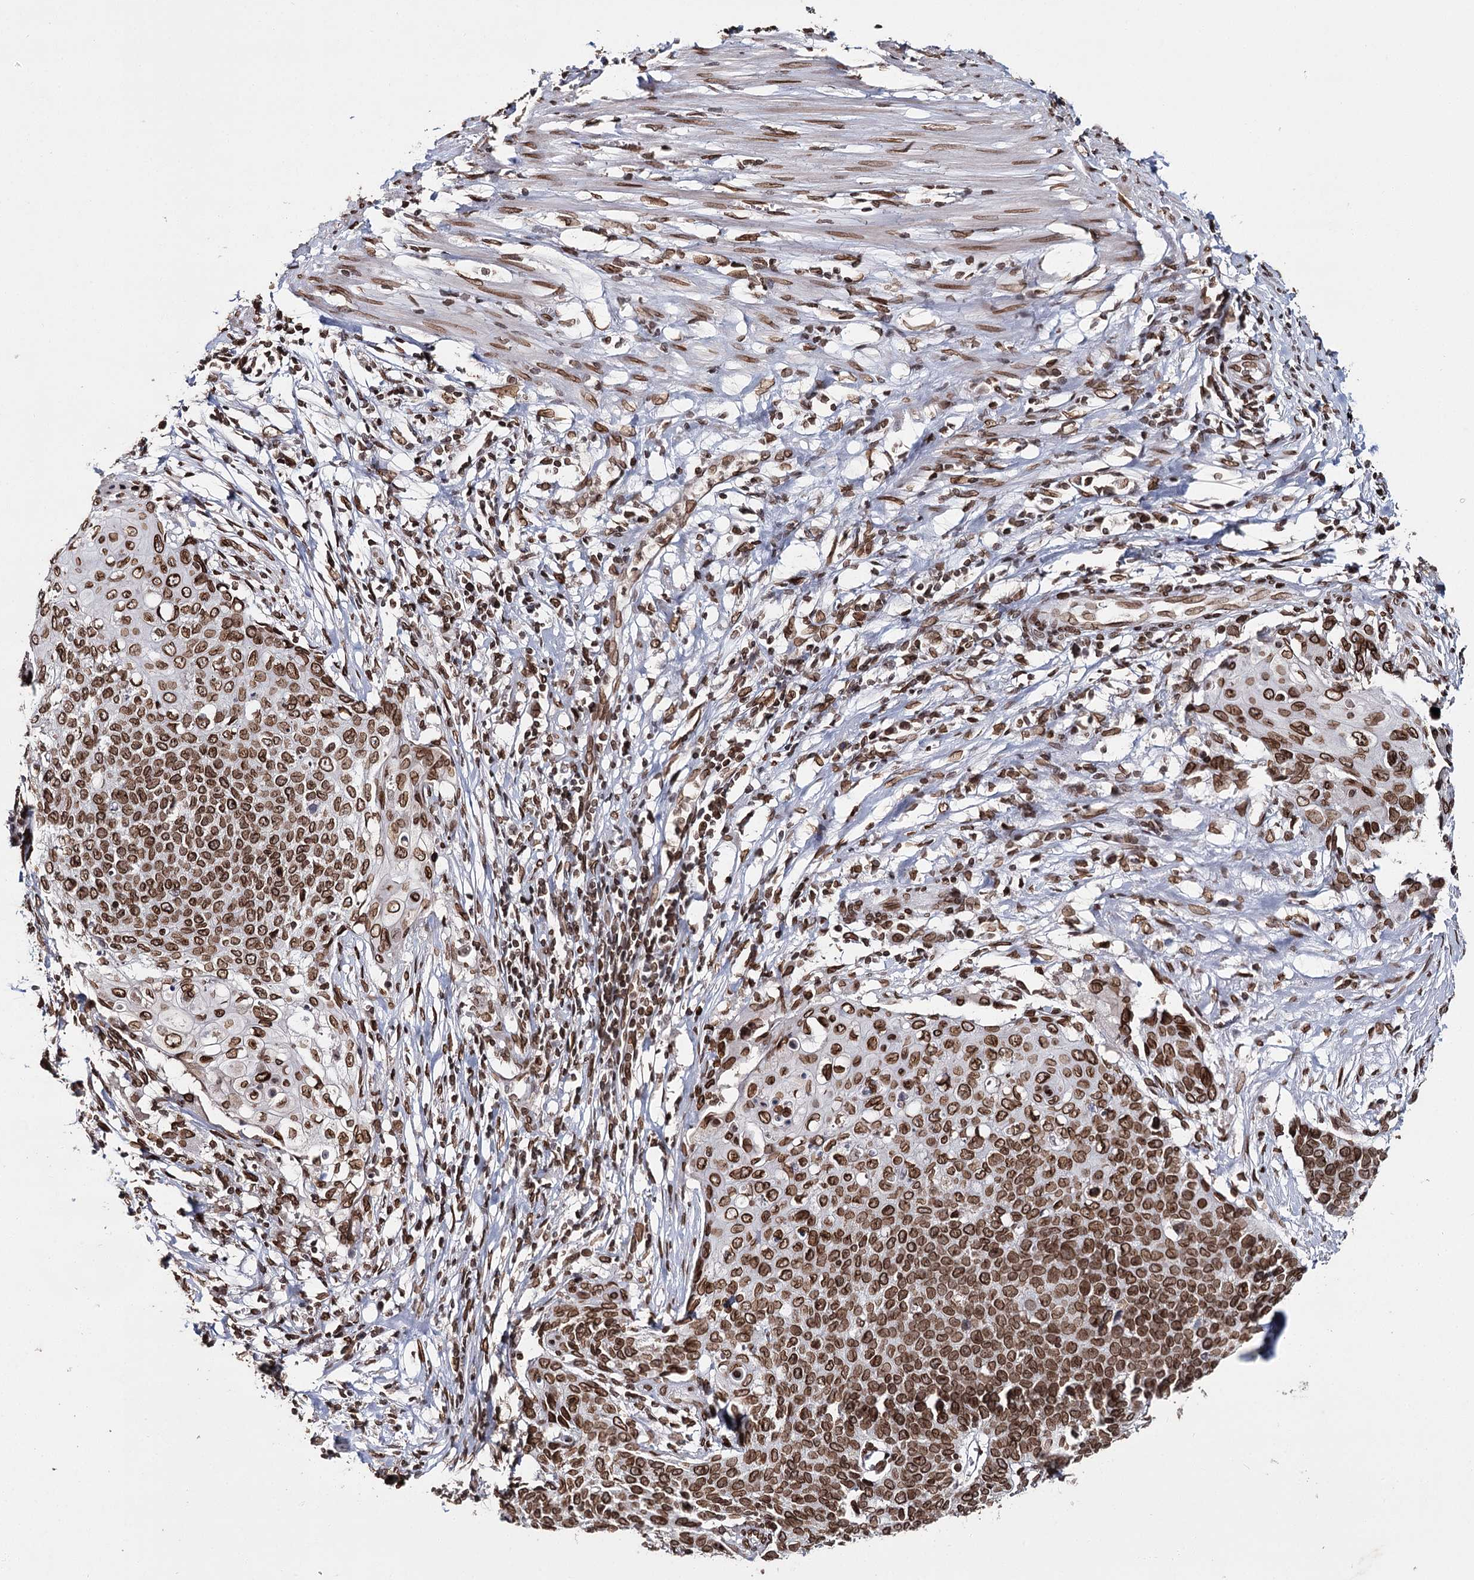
{"staining": {"intensity": "strong", "quantity": ">75%", "location": "cytoplasmic/membranous,nuclear"}, "tissue": "cervical cancer", "cell_type": "Tumor cells", "image_type": "cancer", "snomed": [{"axis": "morphology", "description": "Squamous cell carcinoma, NOS"}, {"axis": "topography", "description": "Cervix"}], "caption": "A high-resolution image shows immunohistochemistry (IHC) staining of squamous cell carcinoma (cervical), which displays strong cytoplasmic/membranous and nuclear staining in about >75% of tumor cells. (DAB (3,3'-diaminobenzidine) IHC, brown staining for protein, blue staining for nuclei).", "gene": "KIAA0930", "patient": {"sex": "female", "age": 39}}